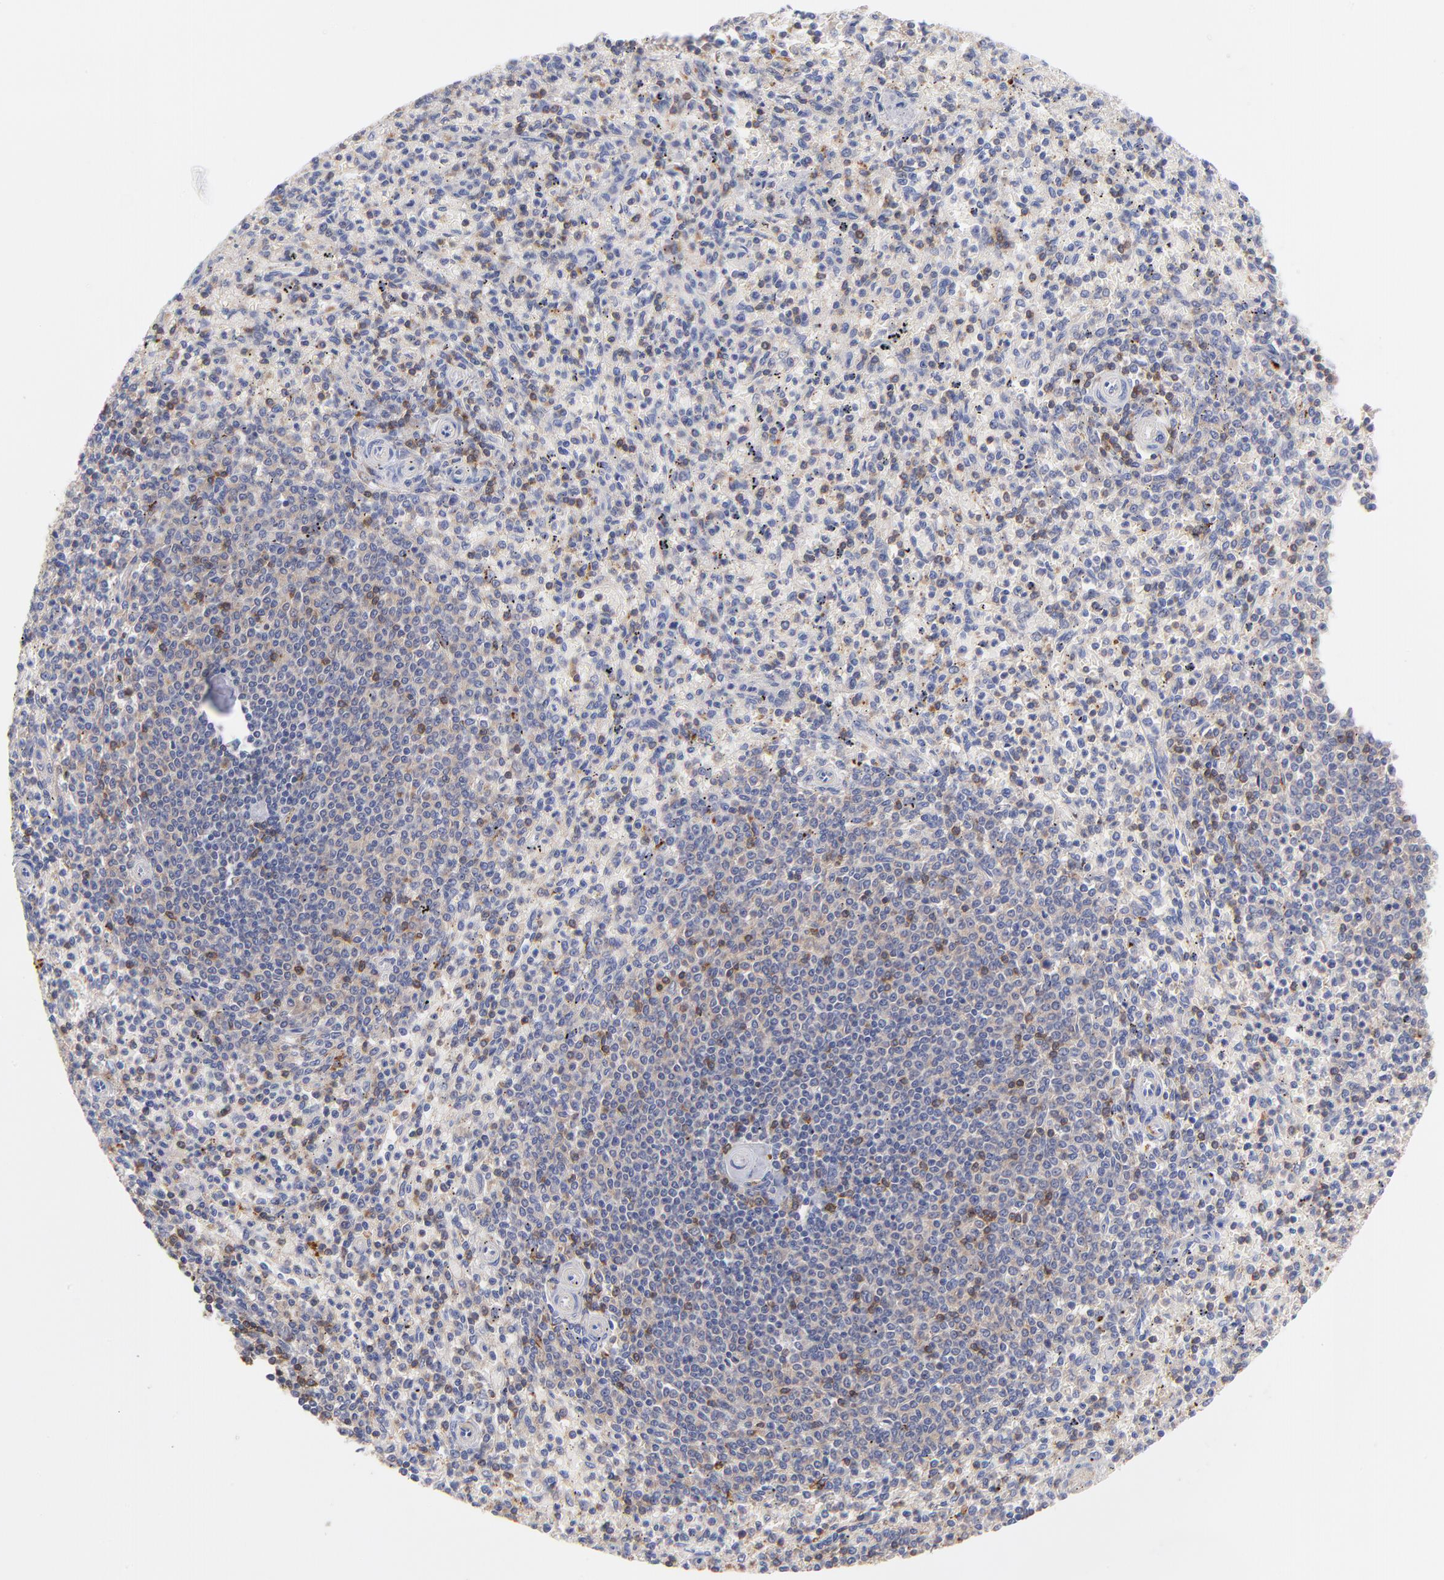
{"staining": {"intensity": "weak", "quantity": "25%-75%", "location": "cytoplasmic/membranous"}, "tissue": "spleen", "cell_type": "Cells in red pulp", "image_type": "normal", "snomed": [{"axis": "morphology", "description": "Normal tissue, NOS"}, {"axis": "topography", "description": "Spleen"}], "caption": "Protein staining shows weak cytoplasmic/membranous positivity in approximately 25%-75% of cells in red pulp in benign spleen.", "gene": "KREMEN2", "patient": {"sex": "male", "age": 72}}